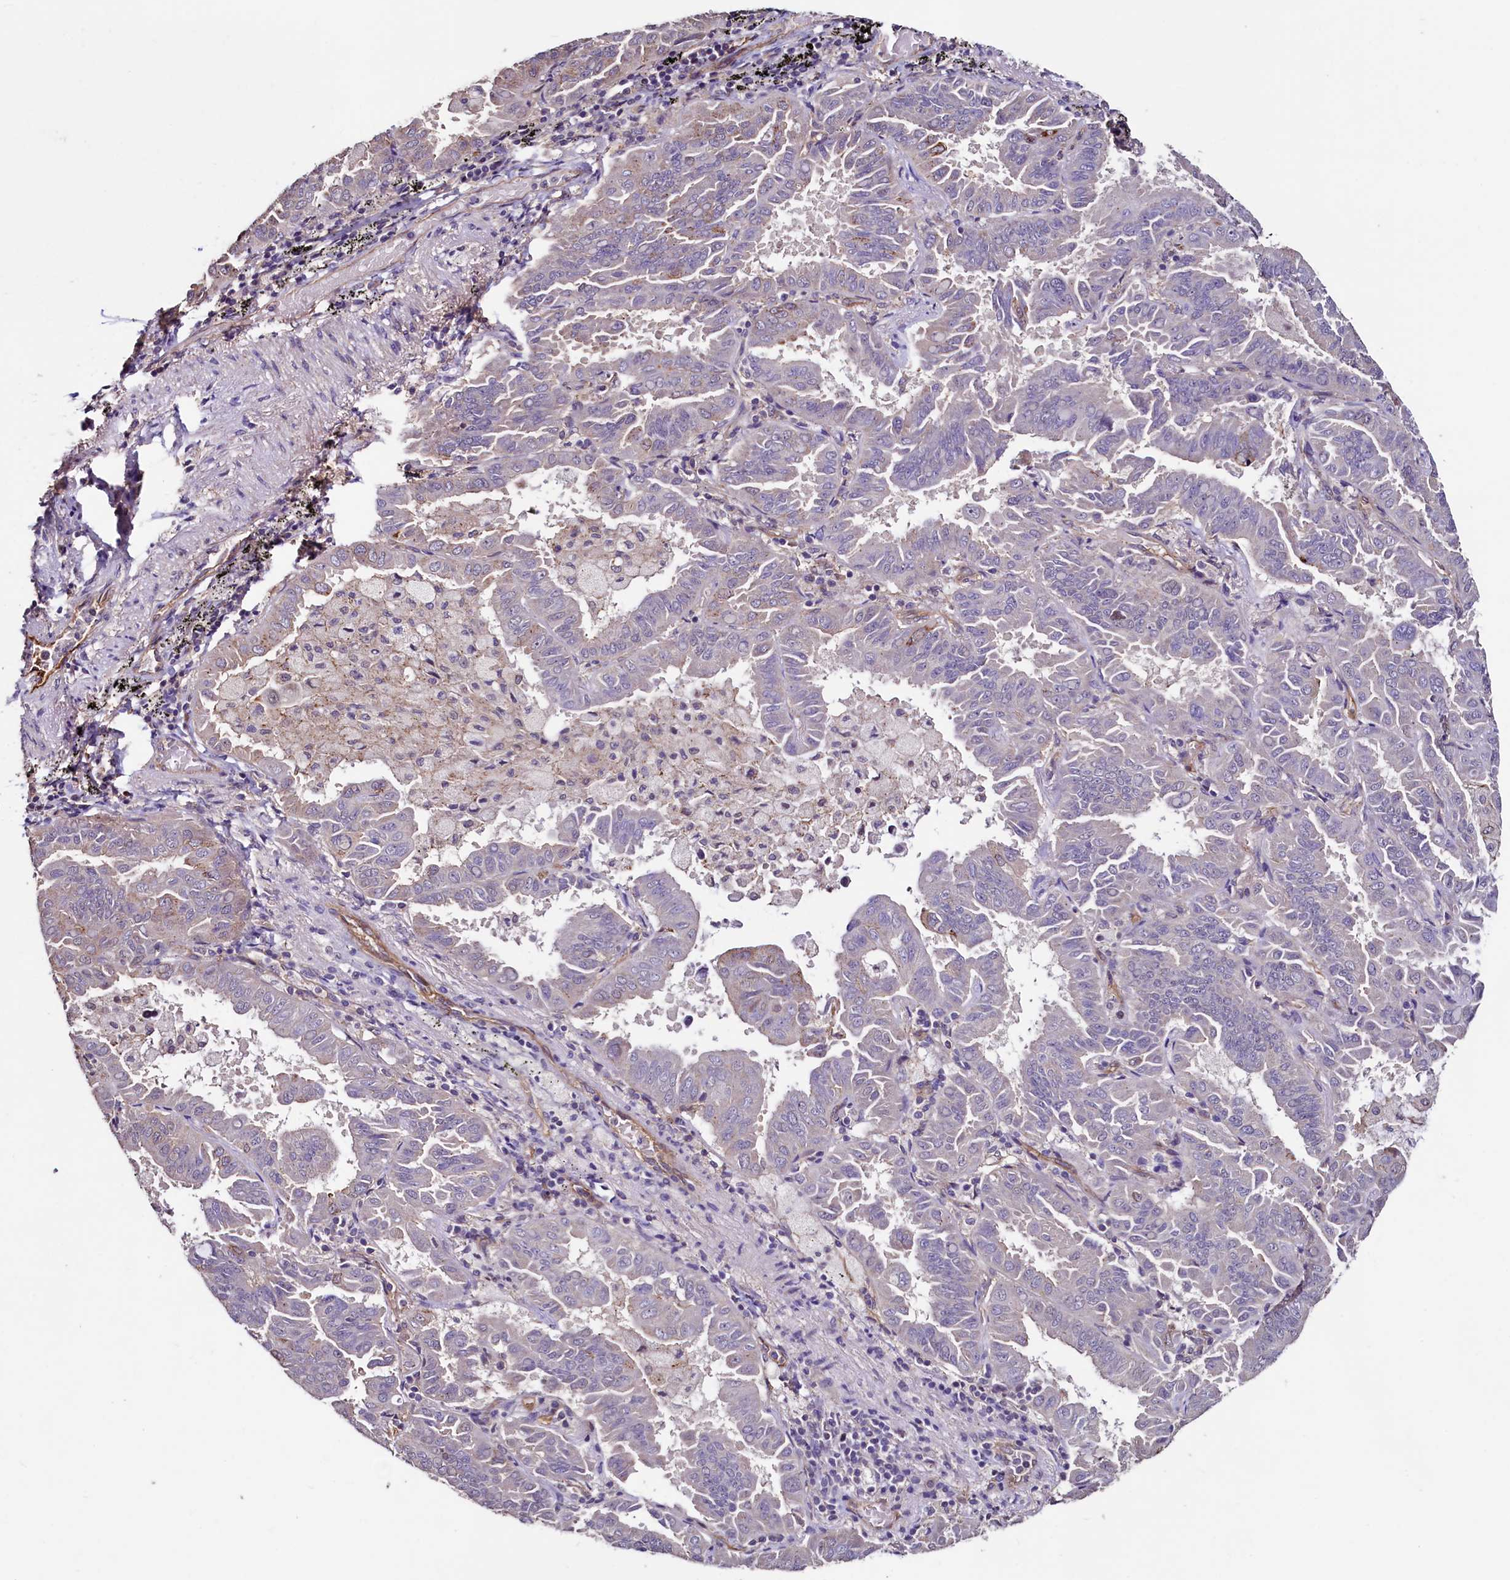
{"staining": {"intensity": "weak", "quantity": "<25%", "location": "cytoplasmic/membranous"}, "tissue": "lung cancer", "cell_type": "Tumor cells", "image_type": "cancer", "snomed": [{"axis": "morphology", "description": "Adenocarcinoma, NOS"}, {"axis": "topography", "description": "Lung"}], "caption": "This image is of lung cancer (adenocarcinoma) stained with IHC to label a protein in brown with the nuclei are counter-stained blue. There is no expression in tumor cells.", "gene": "PALM", "patient": {"sex": "male", "age": 64}}